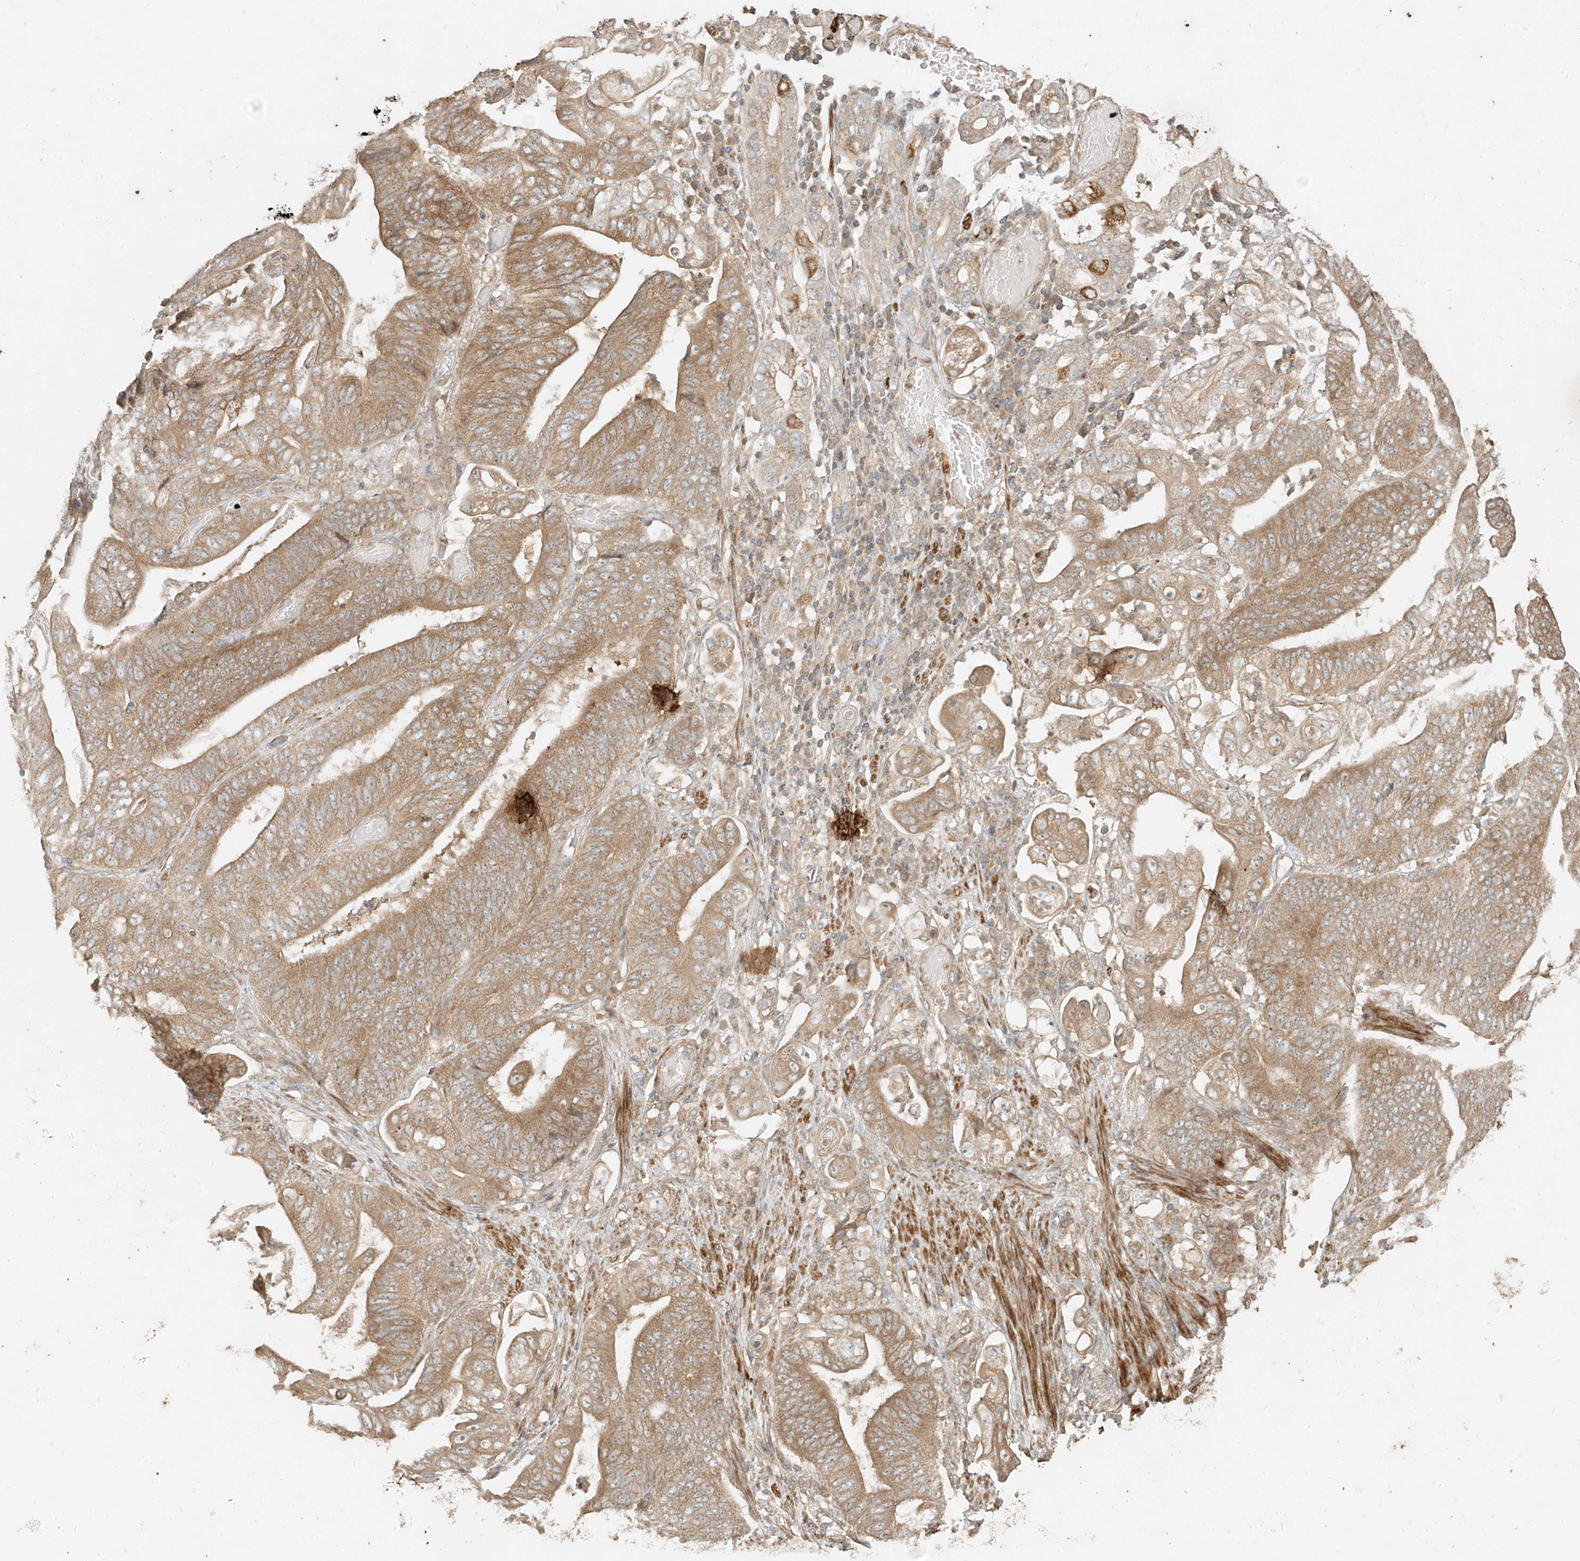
{"staining": {"intensity": "moderate", "quantity": ">75%", "location": "cytoplasmic/membranous"}, "tissue": "stomach cancer", "cell_type": "Tumor cells", "image_type": "cancer", "snomed": [{"axis": "morphology", "description": "Adenocarcinoma, NOS"}, {"axis": "topography", "description": "Stomach"}], "caption": "Adenocarcinoma (stomach) was stained to show a protein in brown. There is medium levels of moderate cytoplasmic/membranous positivity in about >75% of tumor cells.", "gene": "ANKZF1", "patient": {"sex": "female", "age": 73}}